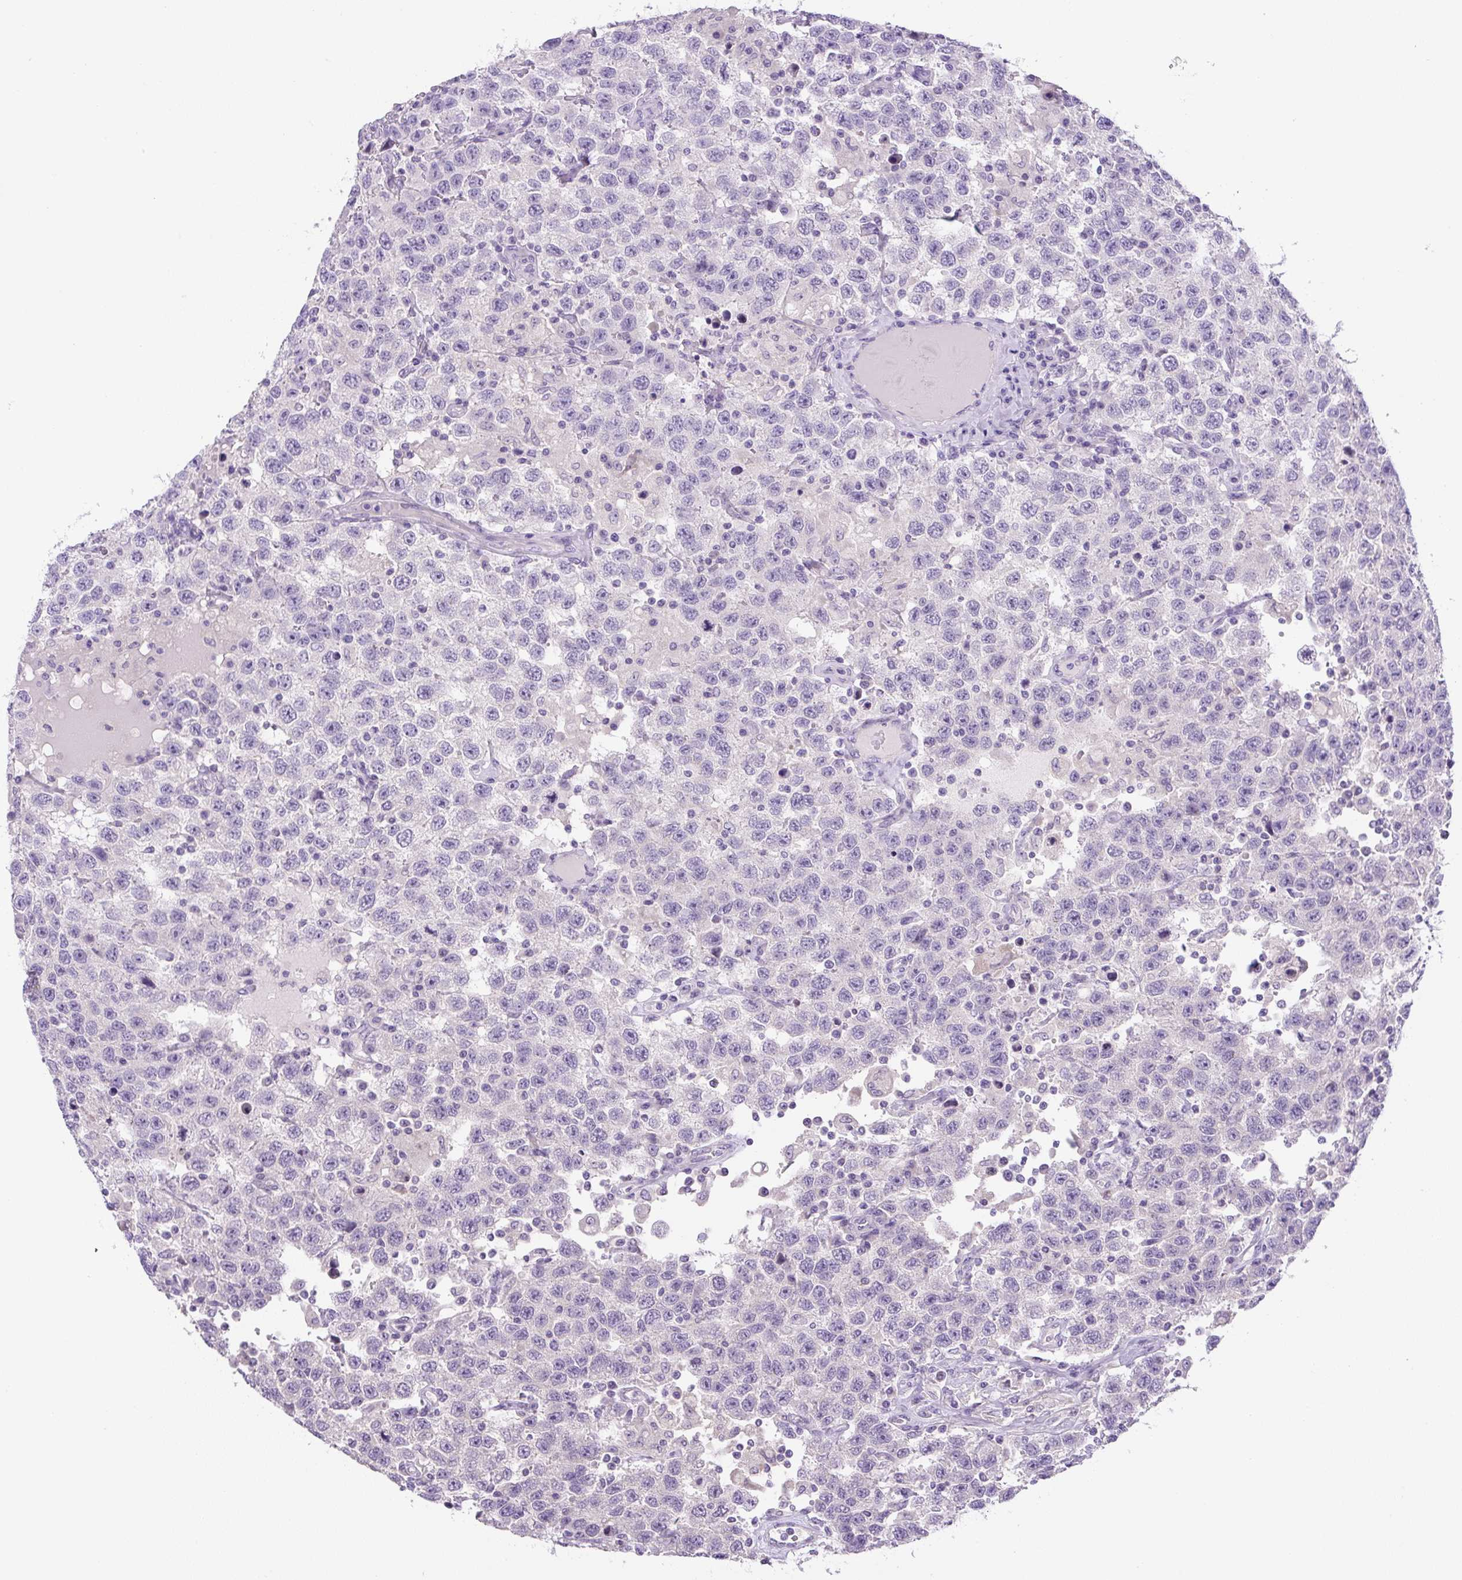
{"staining": {"intensity": "negative", "quantity": "none", "location": "none"}, "tissue": "testis cancer", "cell_type": "Tumor cells", "image_type": "cancer", "snomed": [{"axis": "morphology", "description": "Seminoma, NOS"}, {"axis": "topography", "description": "Testis"}], "caption": "Micrograph shows no significant protein expression in tumor cells of seminoma (testis). Nuclei are stained in blue.", "gene": "UBL3", "patient": {"sex": "male", "age": 41}}